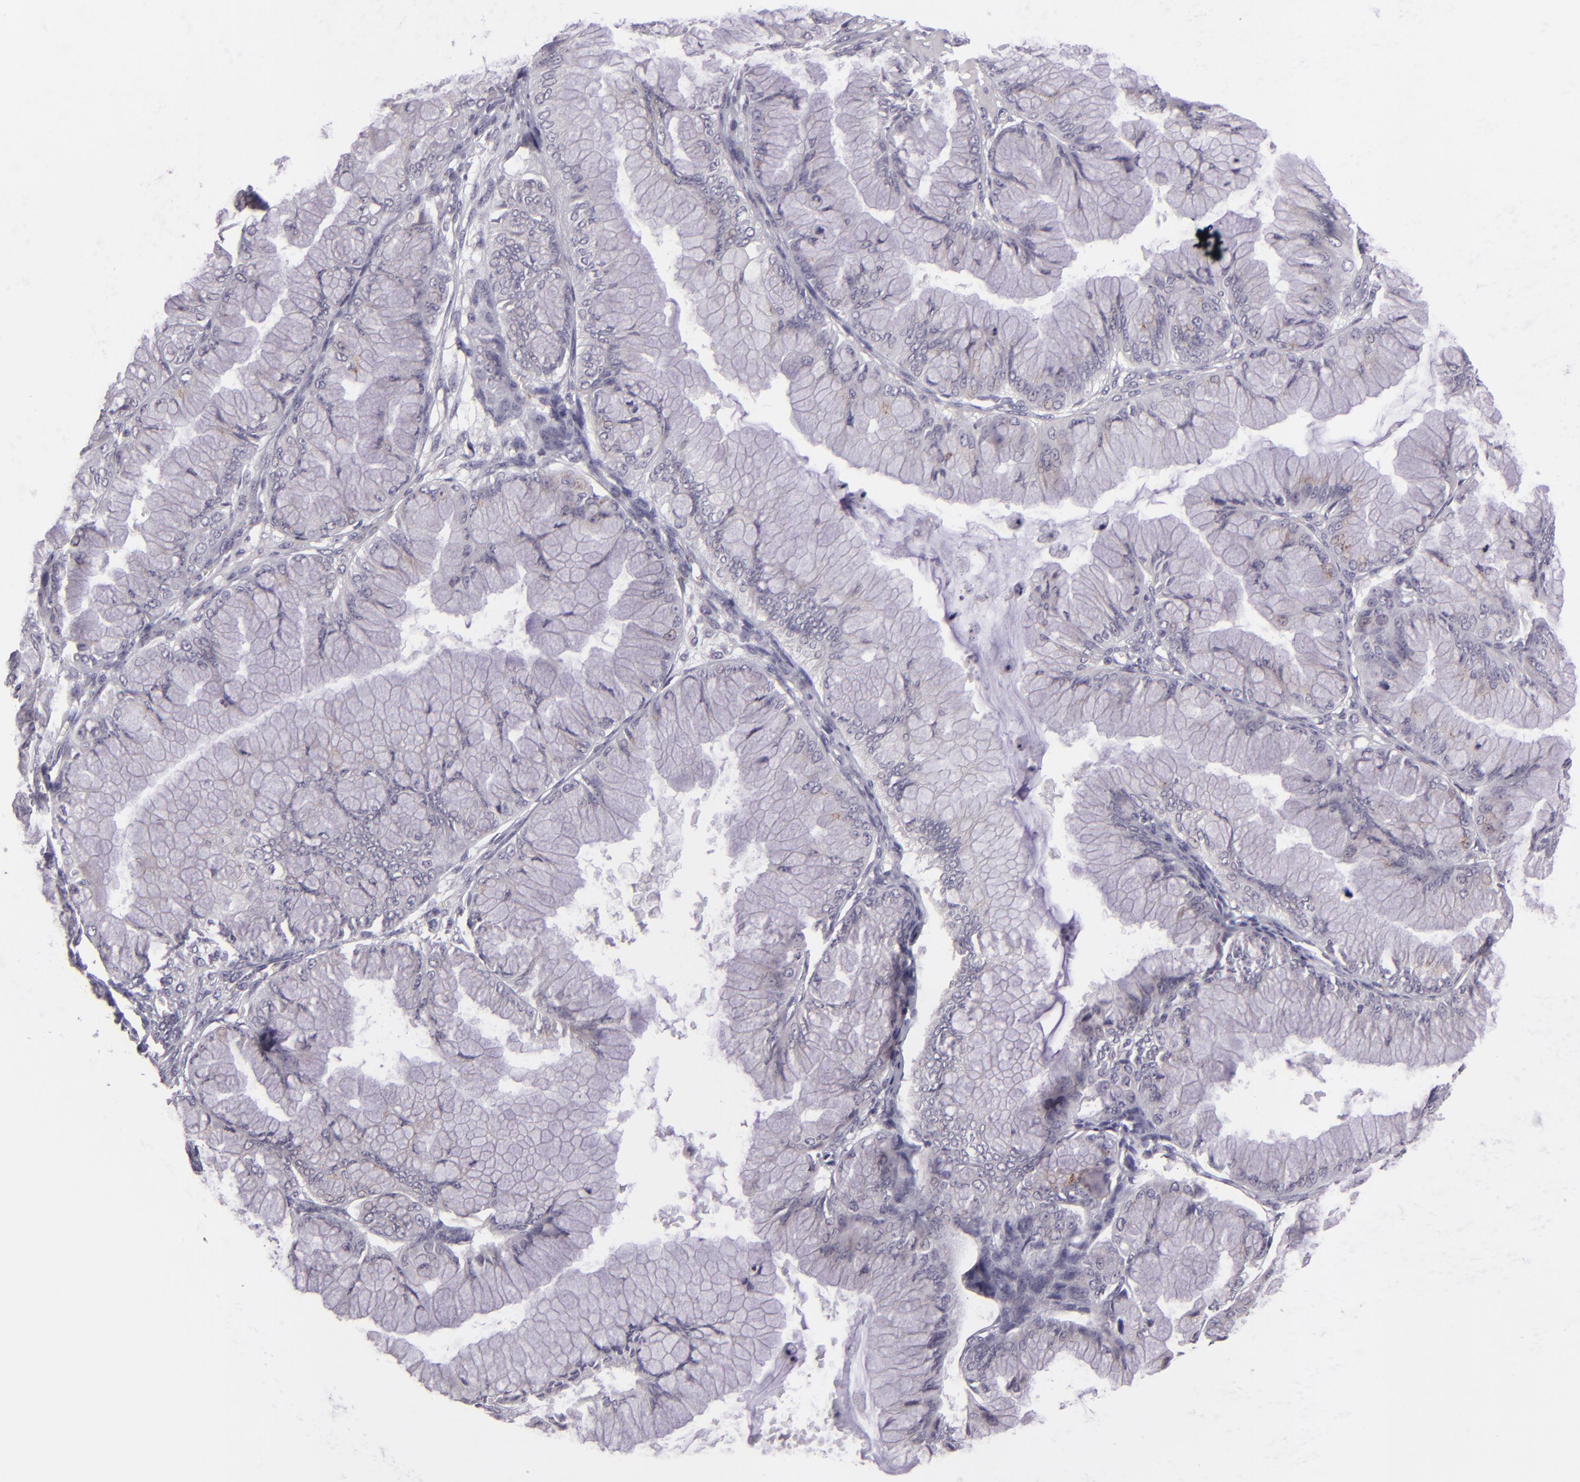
{"staining": {"intensity": "negative", "quantity": "none", "location": "none"}, "tissue": "ovarian cancer", "cell_type": "Tumor cells", "image_type": "cancer", "snomed": [{"axis": "morphology", "description": "Cystadenocarcinoma, mucinous, NOS"}, {"axis": "topography", "description": "Ovary"}], "caption": "Image shows no protein staining in tumor cells of ovarian mucinous cystadenocarcinoma tissue.", "gene": "EGFL6", "patient": {"sex": "female", "age": 63}}